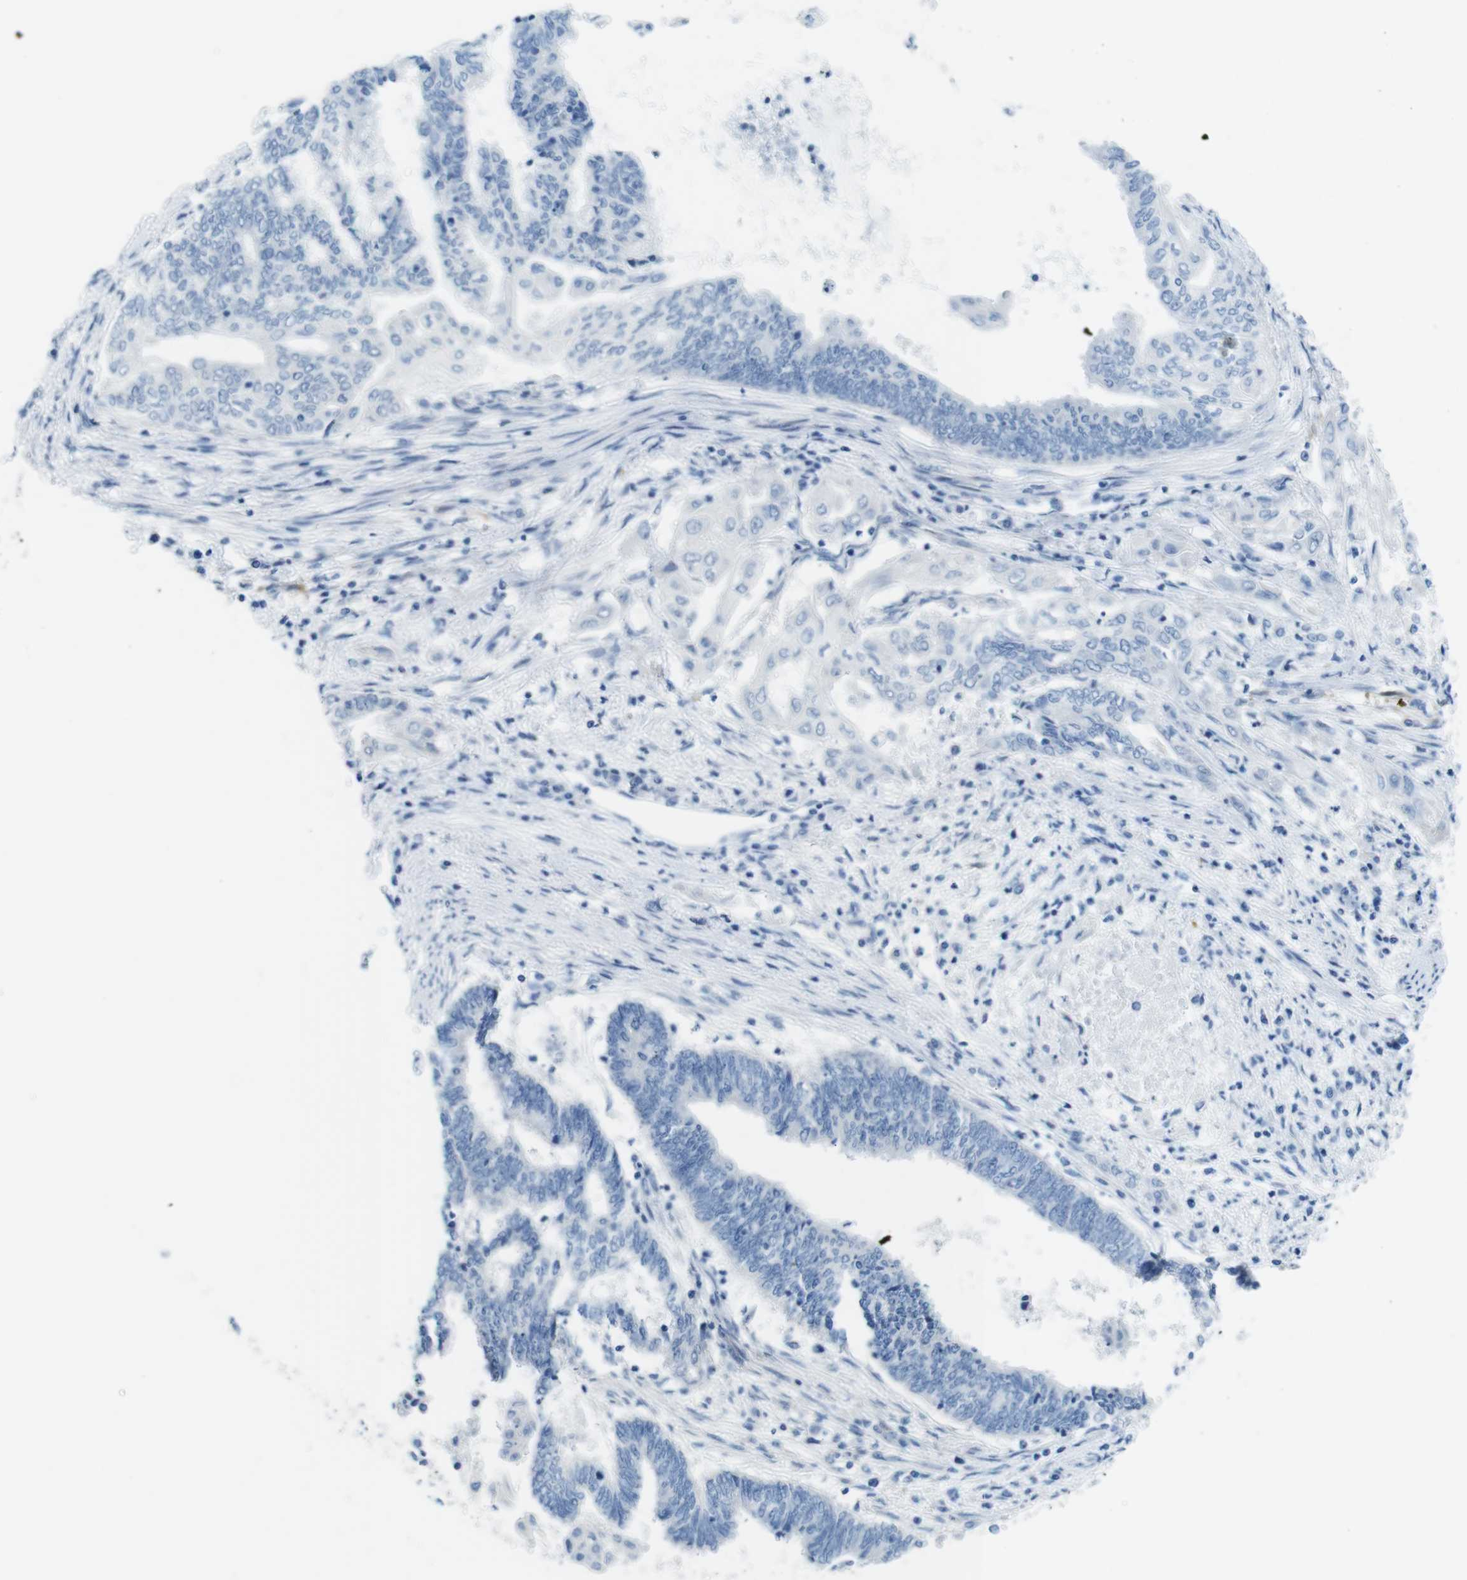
{"staining": {"intensity": "negative", "quantity": "none", "location": "none"}, "tissue": "endometrial cancer", "cell_type": "Tumor cells", "image_type": "cancer", "snomed": [{"axis": "morphology", "description": "Adenocarcinoma, NOS"}, {"axis": "topography", "description": "Uterus"}, {"axis": "topography", "description": "Endometrium"}], "caption": "The histopathology image exhibits no significant positivity in tumor cells of endometrial adenocarcinoma.", "gene": "GAP43", "patient": {"sex": "female", "age": 70}}